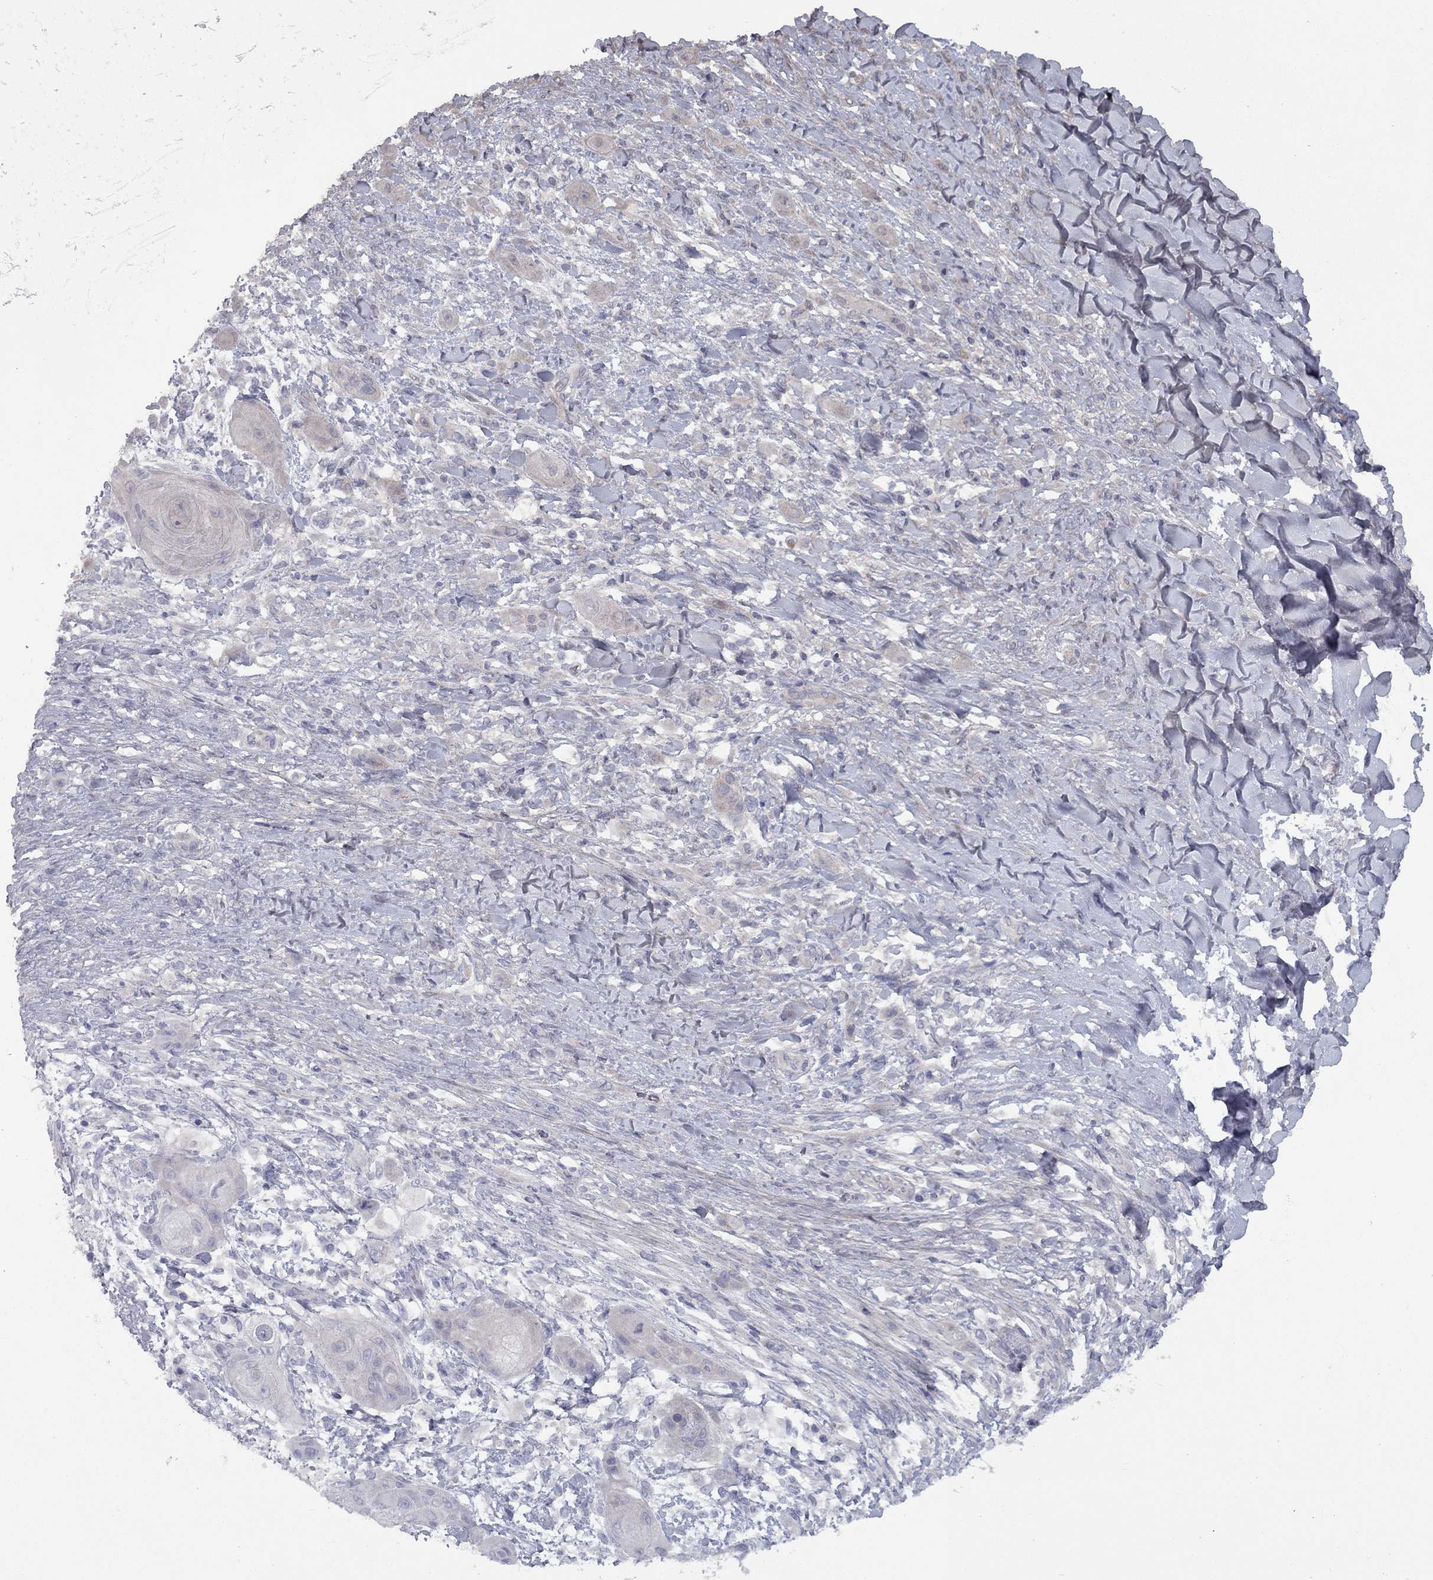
{"staining": {"intensity": "negative", "quantity": "none", "location": "none"}, "tissue": "skin cancer", "cell_type": "Tumor cells", "image_type": "cancer", "snomed": [{"axis": "morphology", "description": "Squamous cell carcinoma, NOS"}, {"axis": "topography", "description": "Skin"}], "caption": "An immunohistochemistry (IHC) photomicrograph of skin squamous cell carcinoma is shown. There is no staining in tumor cells of skin squamous cell carcinoma.", "gene": "DUSP7", "patient": {"sex": "male", "age": 62}}